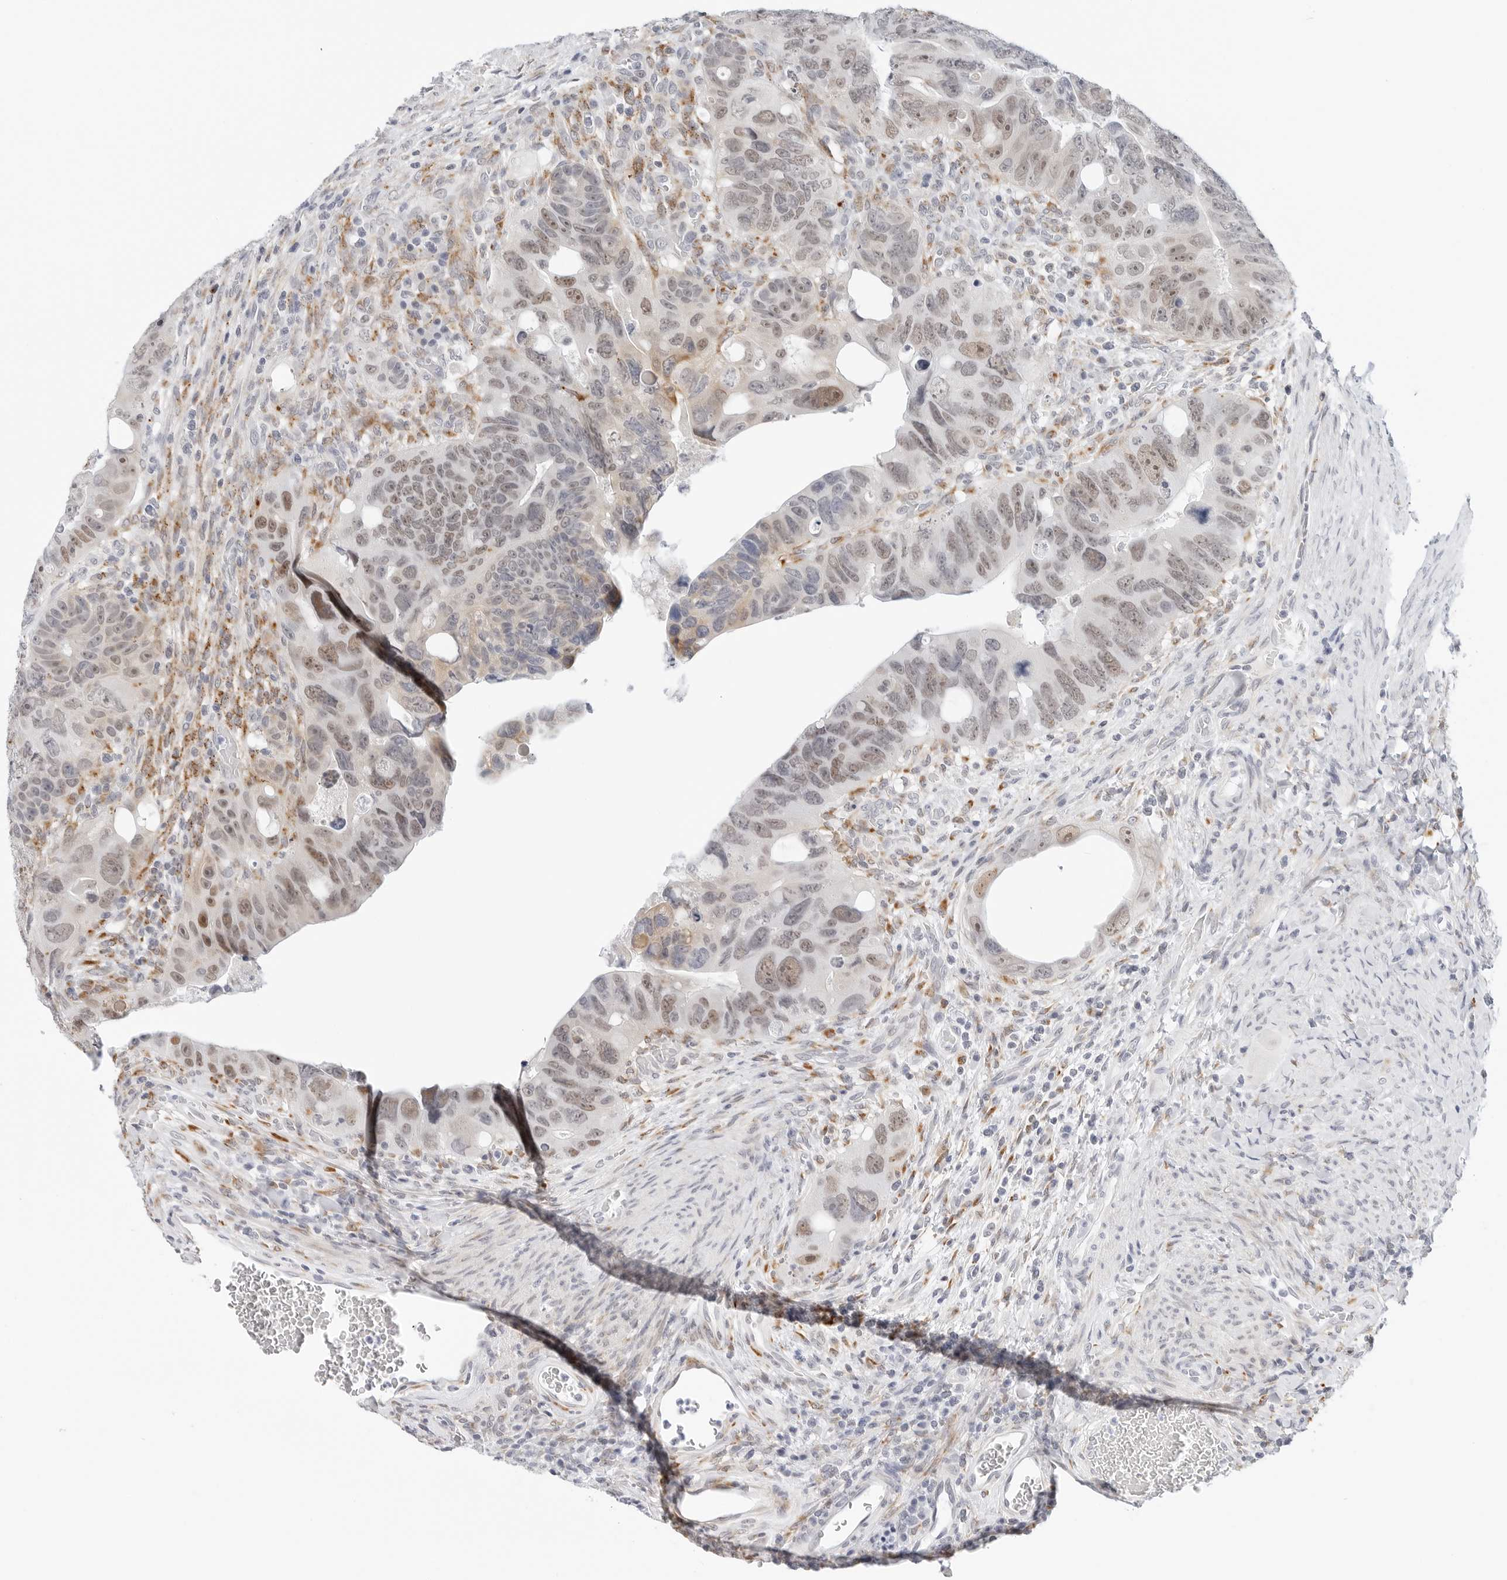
{"staining": {"intensity": "moderate", "quantity": "<25%", "location": "cytoplasmic/membranous,nuclear"}, "tissue": "colorectal cancer", "cell_type": "Tumor cells", "image_type": "cancer", "snomed": [{"axis": "morphology", "description": "Adenocarcinoma, NOS"}, {"axis": "topography", "description": "Rectum"}], "caption": "Moderate cytoplasmic/membranous and nuclear protein positivity is identified in approximately <25% of tumor cells in adenocarcinoma (colorectal).", "gene": "TSEN2", "patient": {"sex": "male", "age": 59}}